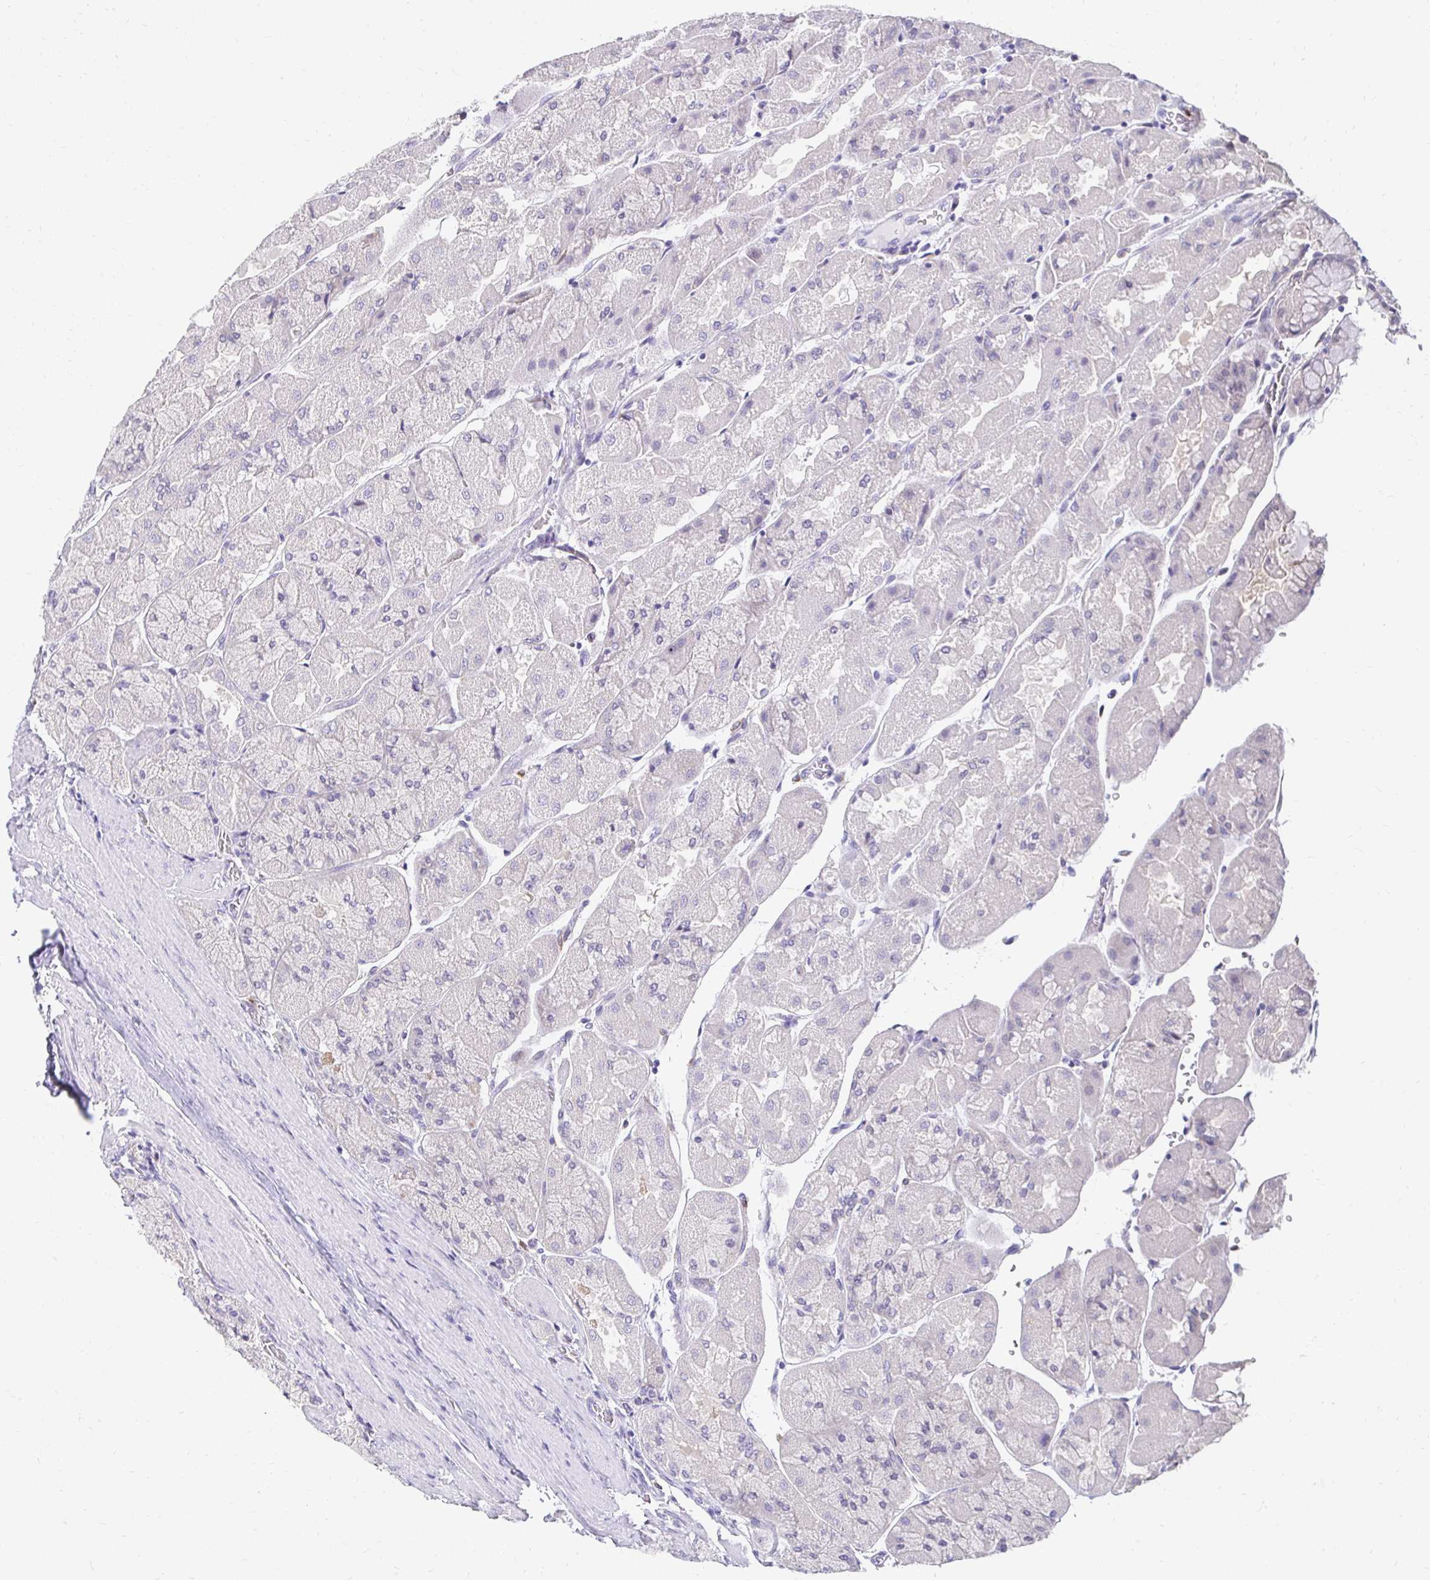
{"staining": {"intensity": "negative", "quantity": "none", "location": "none"}, "tissue": "stomach", "cell_type": "Glandular cells", "image_type": "normal", "snomed": [{"axis": "morphology", "description": "Normal tissue, NOS"}, {"axis": "topography", "description": "Stomach"}], "caption": "Stomach stained for a protein using immunohistochemistry (IHC) shows no staining glandular cells.", "gene": "PADI2", "patient": {"sex": "female", "age": 61}}